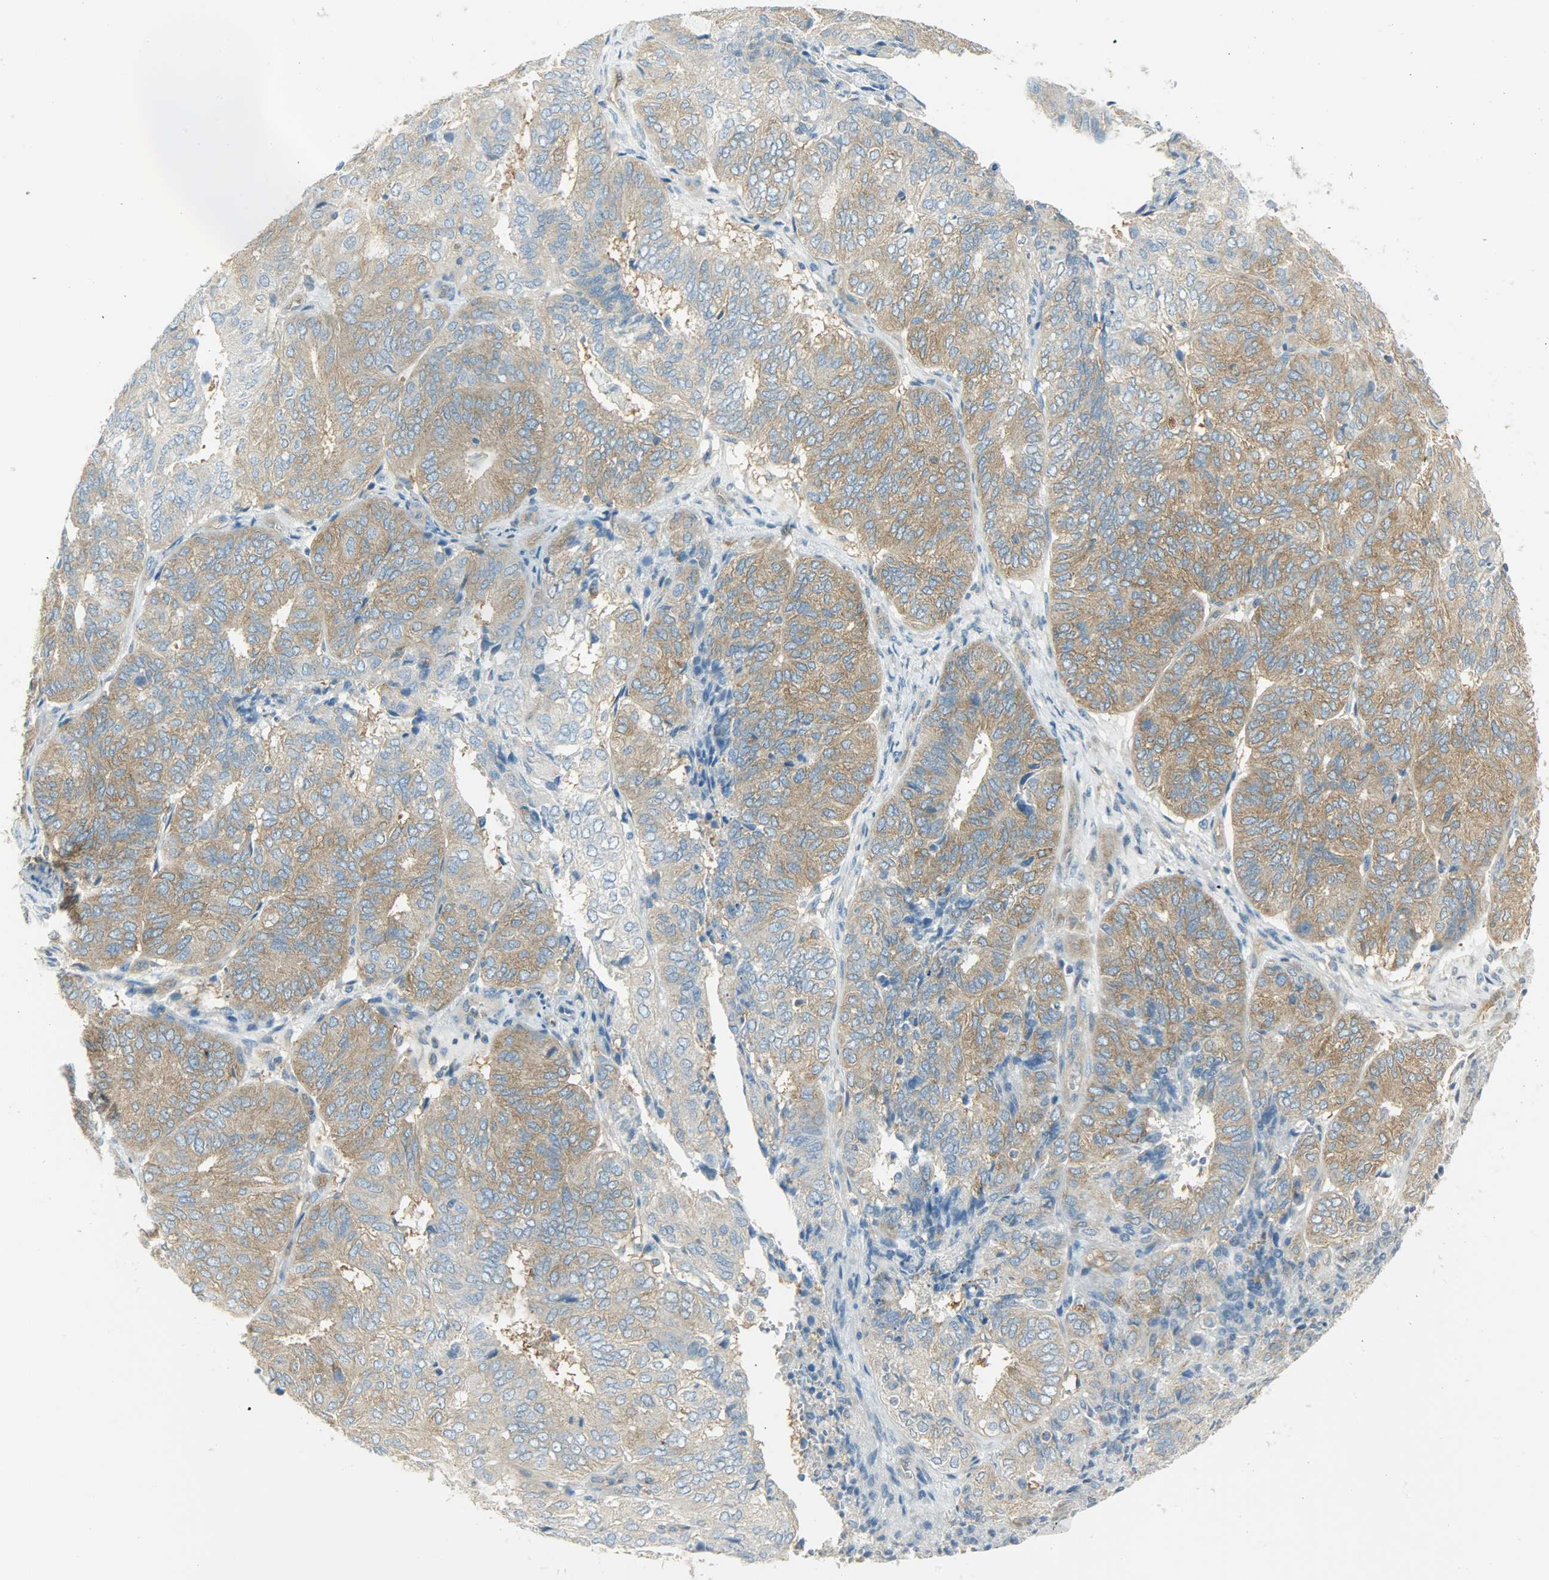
{"staining": {"intensity": "moderate", "quantity": ">75%", "location": "cytoplasmic/membranous"}, "tissue": "endometrial cancer", "cell_type": "Tumor cells", "image_type": "cancer", "snomed": [{"axis": "morphology", "description": "Adenocarcinoma, NOS"}, {"axis": "topography", "description": "Uterus"}], "caption": "IHC (DAB) staining of endometrial cancer displays moderate cytoplasmic/membranous protein positivity in about >75% of tumor cells. Nuclei are stained in blue.", "gene": "TSC22D2", "patient": {"sex": "female", "age": 60}}